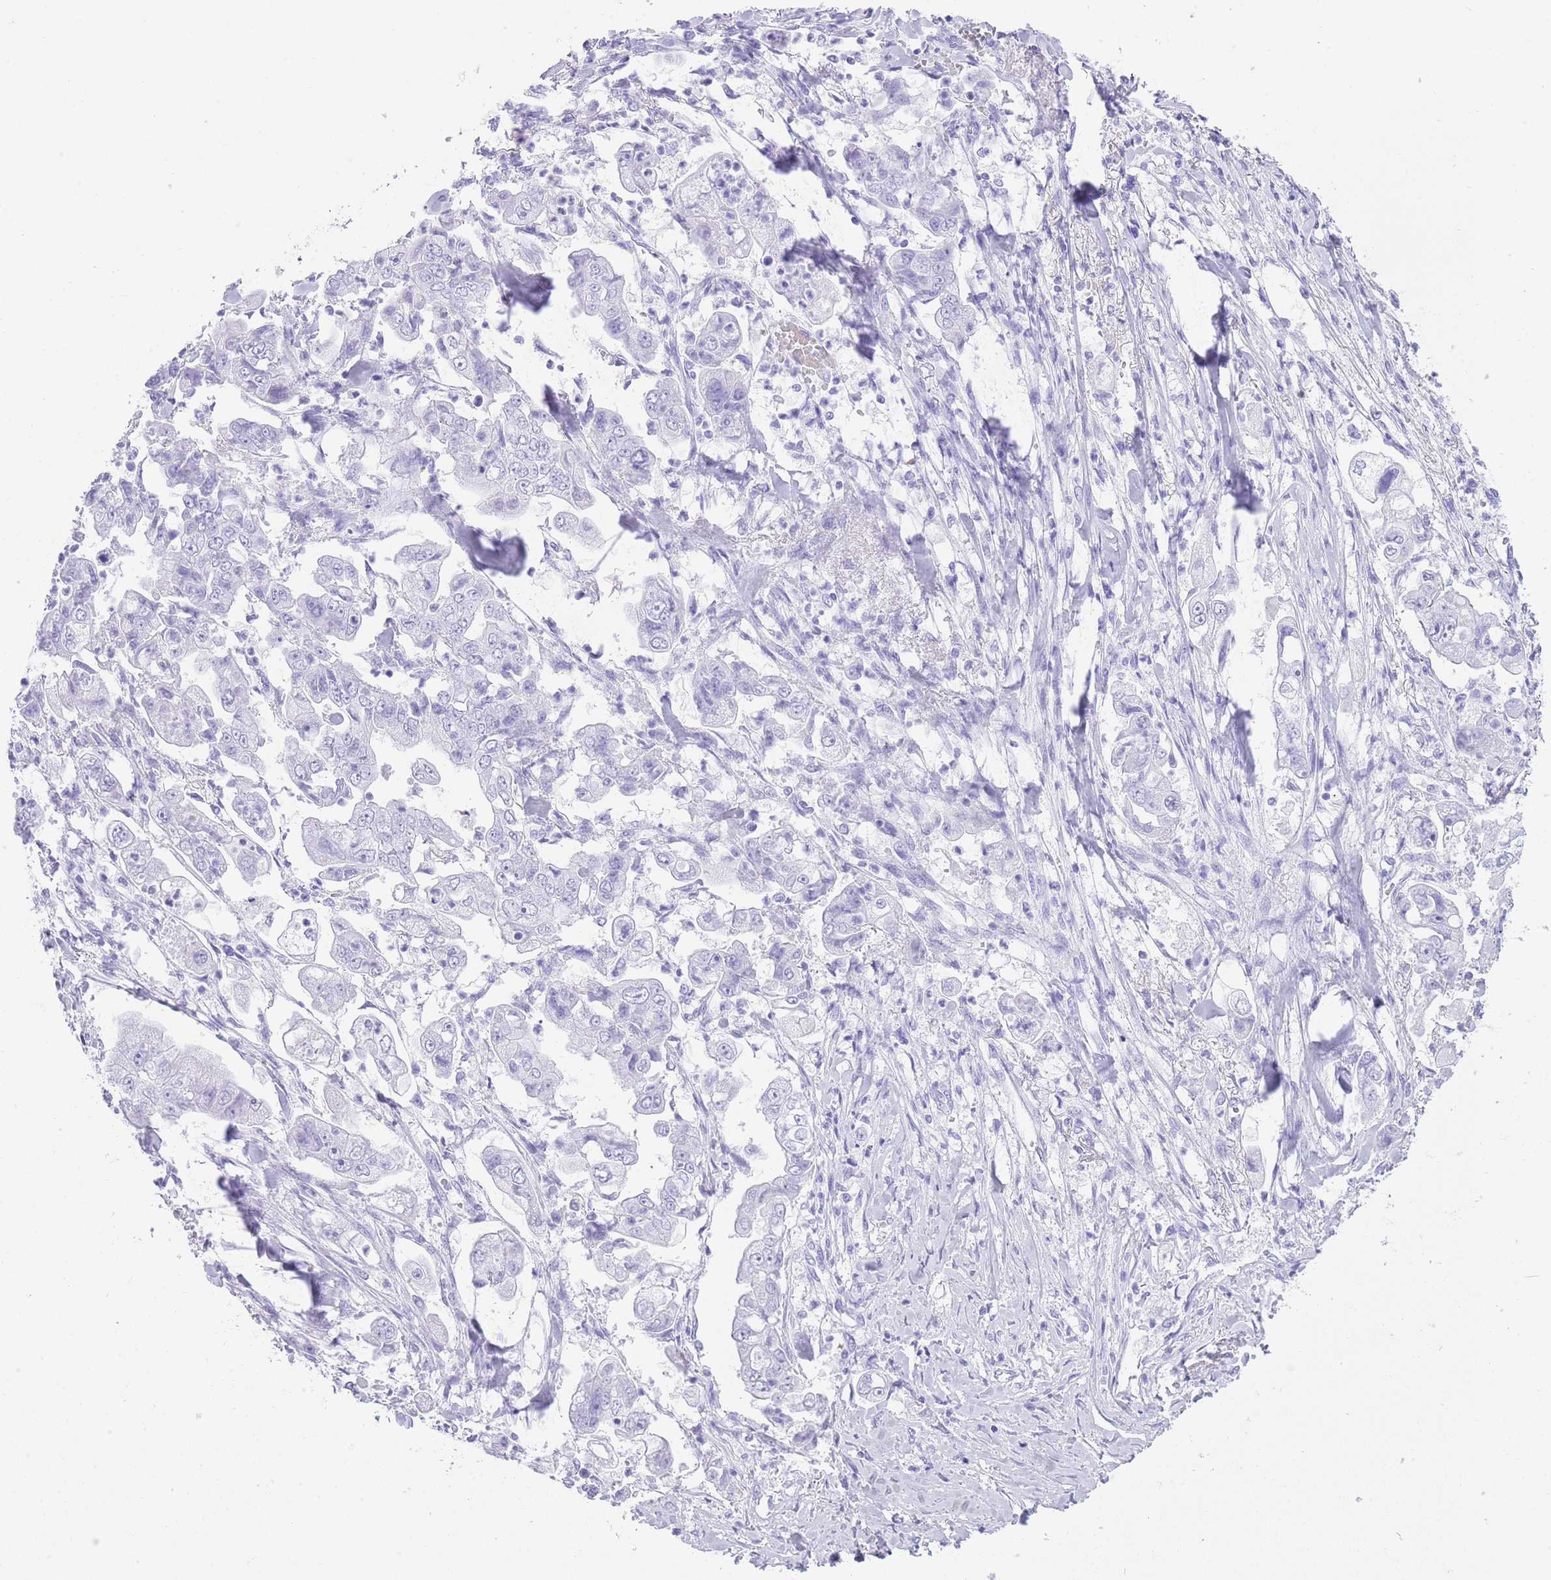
{"staining": {"intensity": "negative", "quantity": "none", "location": "none"}, "tissue": "stomach cancer", "cell_type": "Tumor cells", "image_type": "cancer", "snomed": [{"axis": "morphology", "description": "Adenocarcinoma, NOS"}, {"axis": "topography", "description": "Stomach"}], "caption": "Immunohistochemistry (IHC) micrograph of stomach cancer stained for a protein (brown), which displays no positivity in tumor cells.", "gene": "ELOA2", "patient": {"sex": "male", "age": 62}}